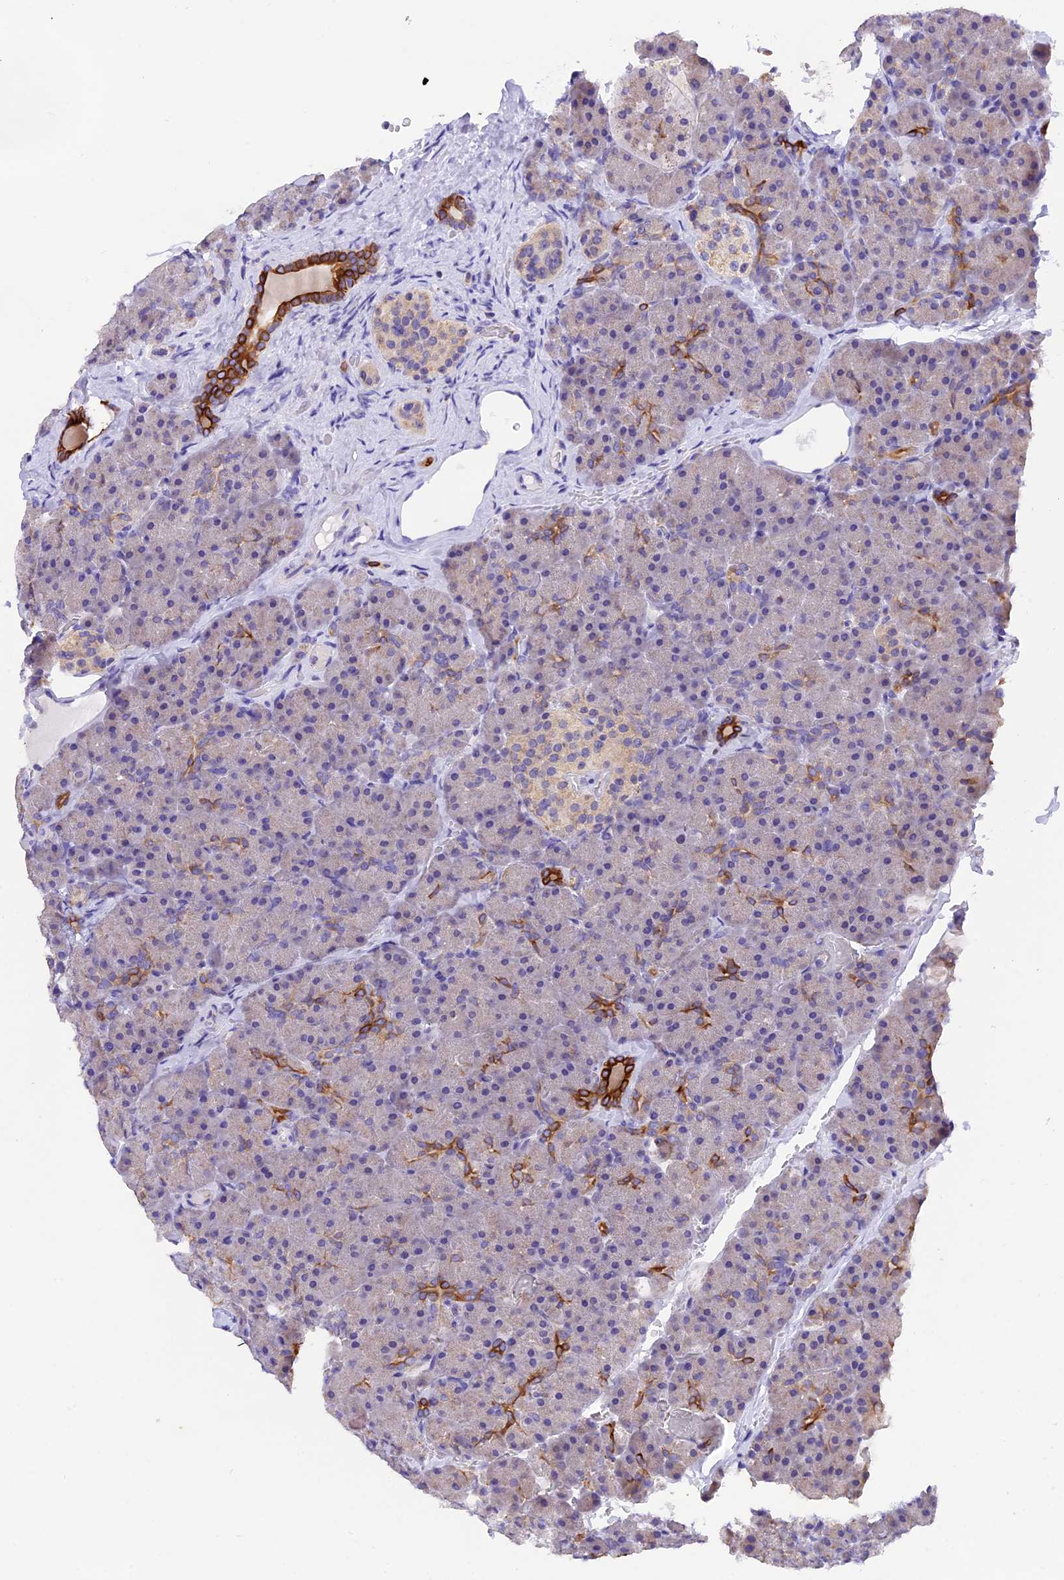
{"staining": {"intensity": "strong", "quantity": "<25%", "location": "cytoplasmic/membranous"}, "tissue": "pancreas", "cell_type": "Exocrine glandular cells", "image_type": "normal", "snomed": [{"axis": "morphology", "description": "Normal tissue, NOS"}, {"axis": "topography", "description": "Pancreas"}], "caption": "A micrograph showing strong cytoplasmic/membranous staining in approximately <25% of exocrine glandular cells in unremarkable pancreas, as visualized by brown immunohistochemical staining.", "gene": "PKIA", "patient": {"sex": "male", "age": 36}}